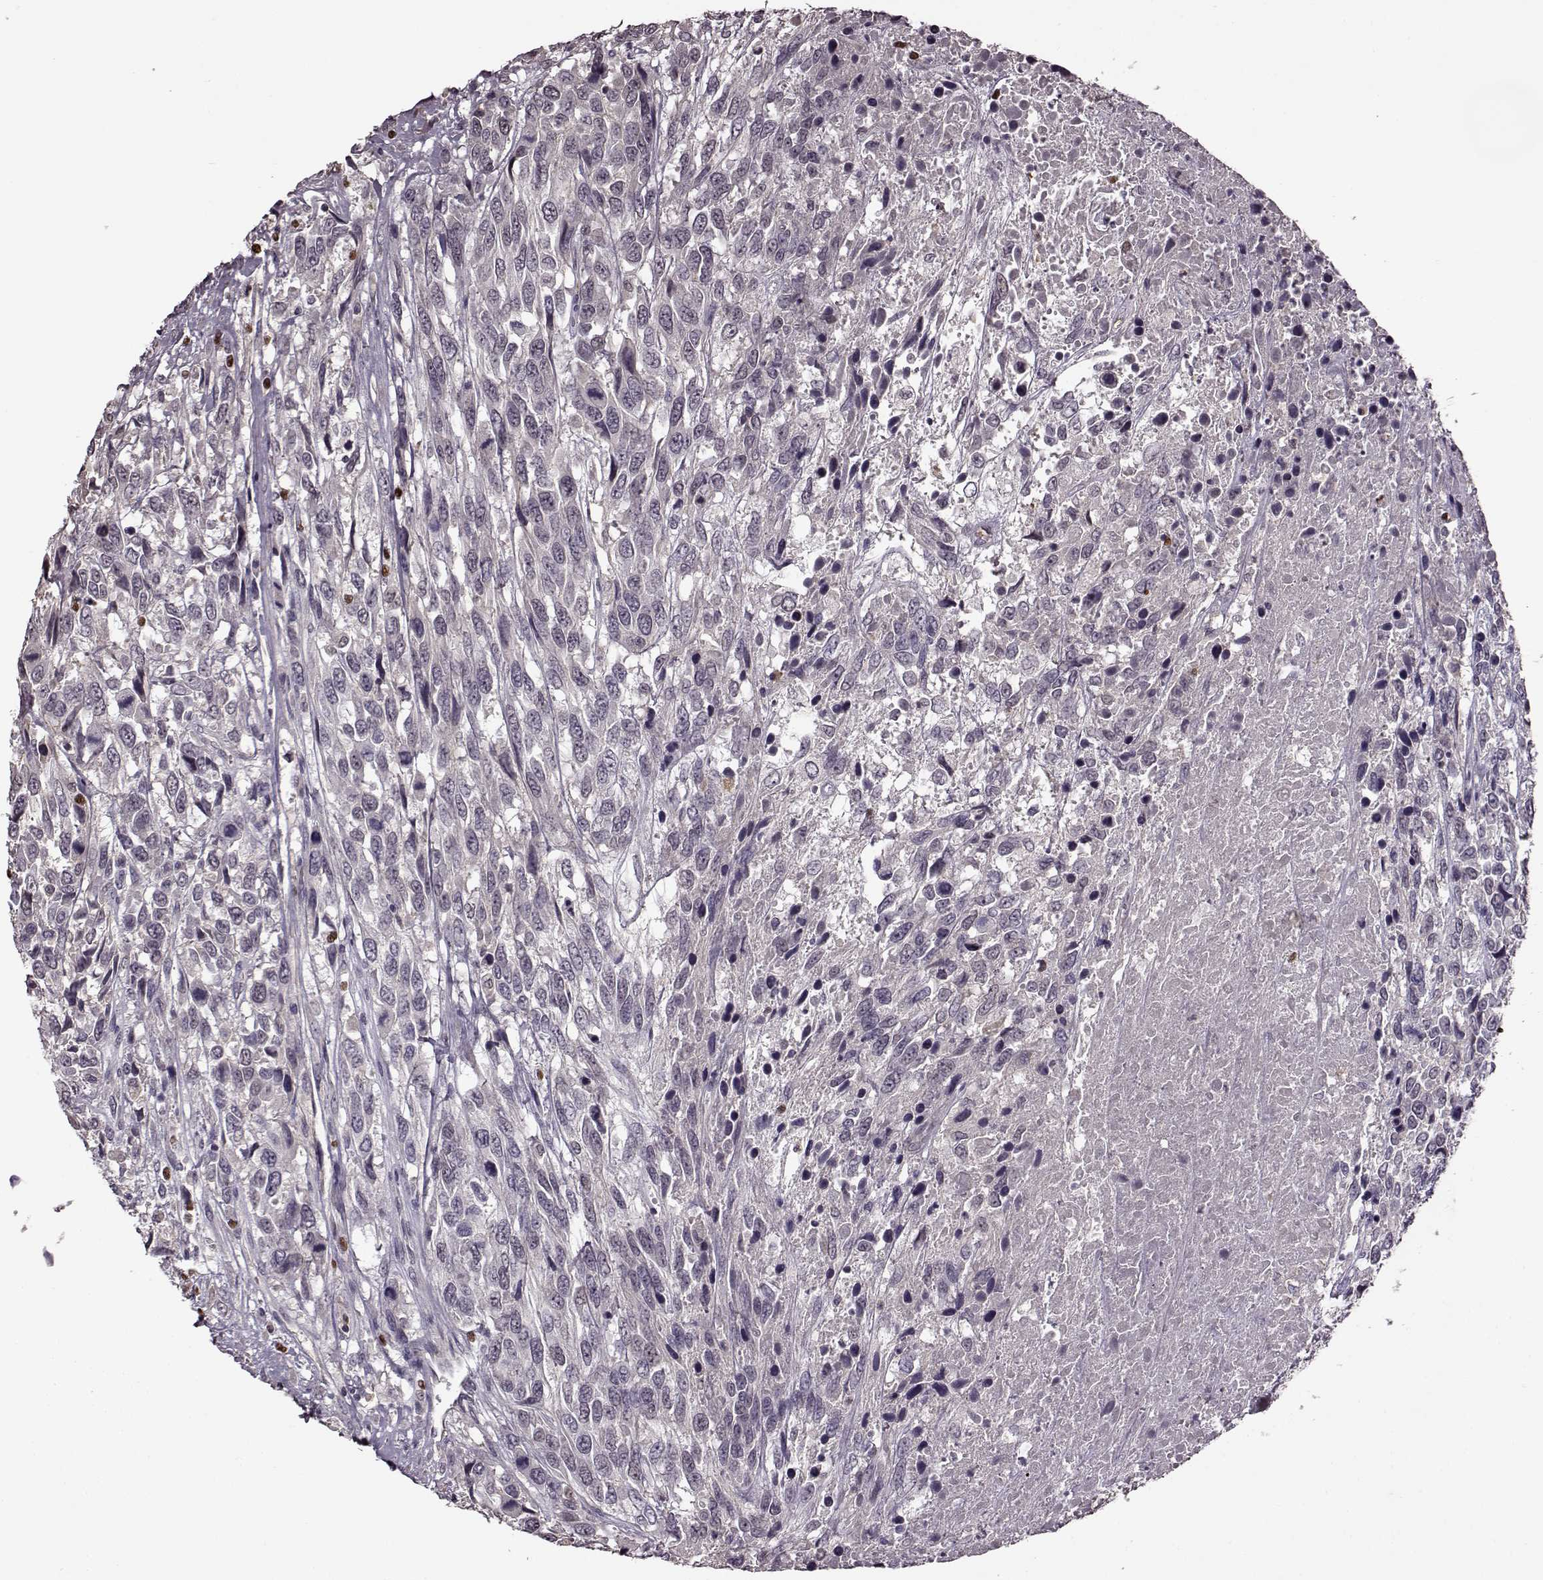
{"staining": {"intensity": "weak", "quantity": "<25%", "location": "nuclear"}, "tissue": "urothelial cancer", "cell_type": "Tumor cells", "image_type": "cancer", "snomed": [{"axis": "morphology", "description": "Urothelial carcinoma, High grade"}, {"axis": "topography", "description": "Urinary bladder"}], "caption": "Protein analysis of urothelial cancer displays no significant positivity in tumor cells.", "gene": "CNGA3", "patient": {"sex": "female", "age": 70}}